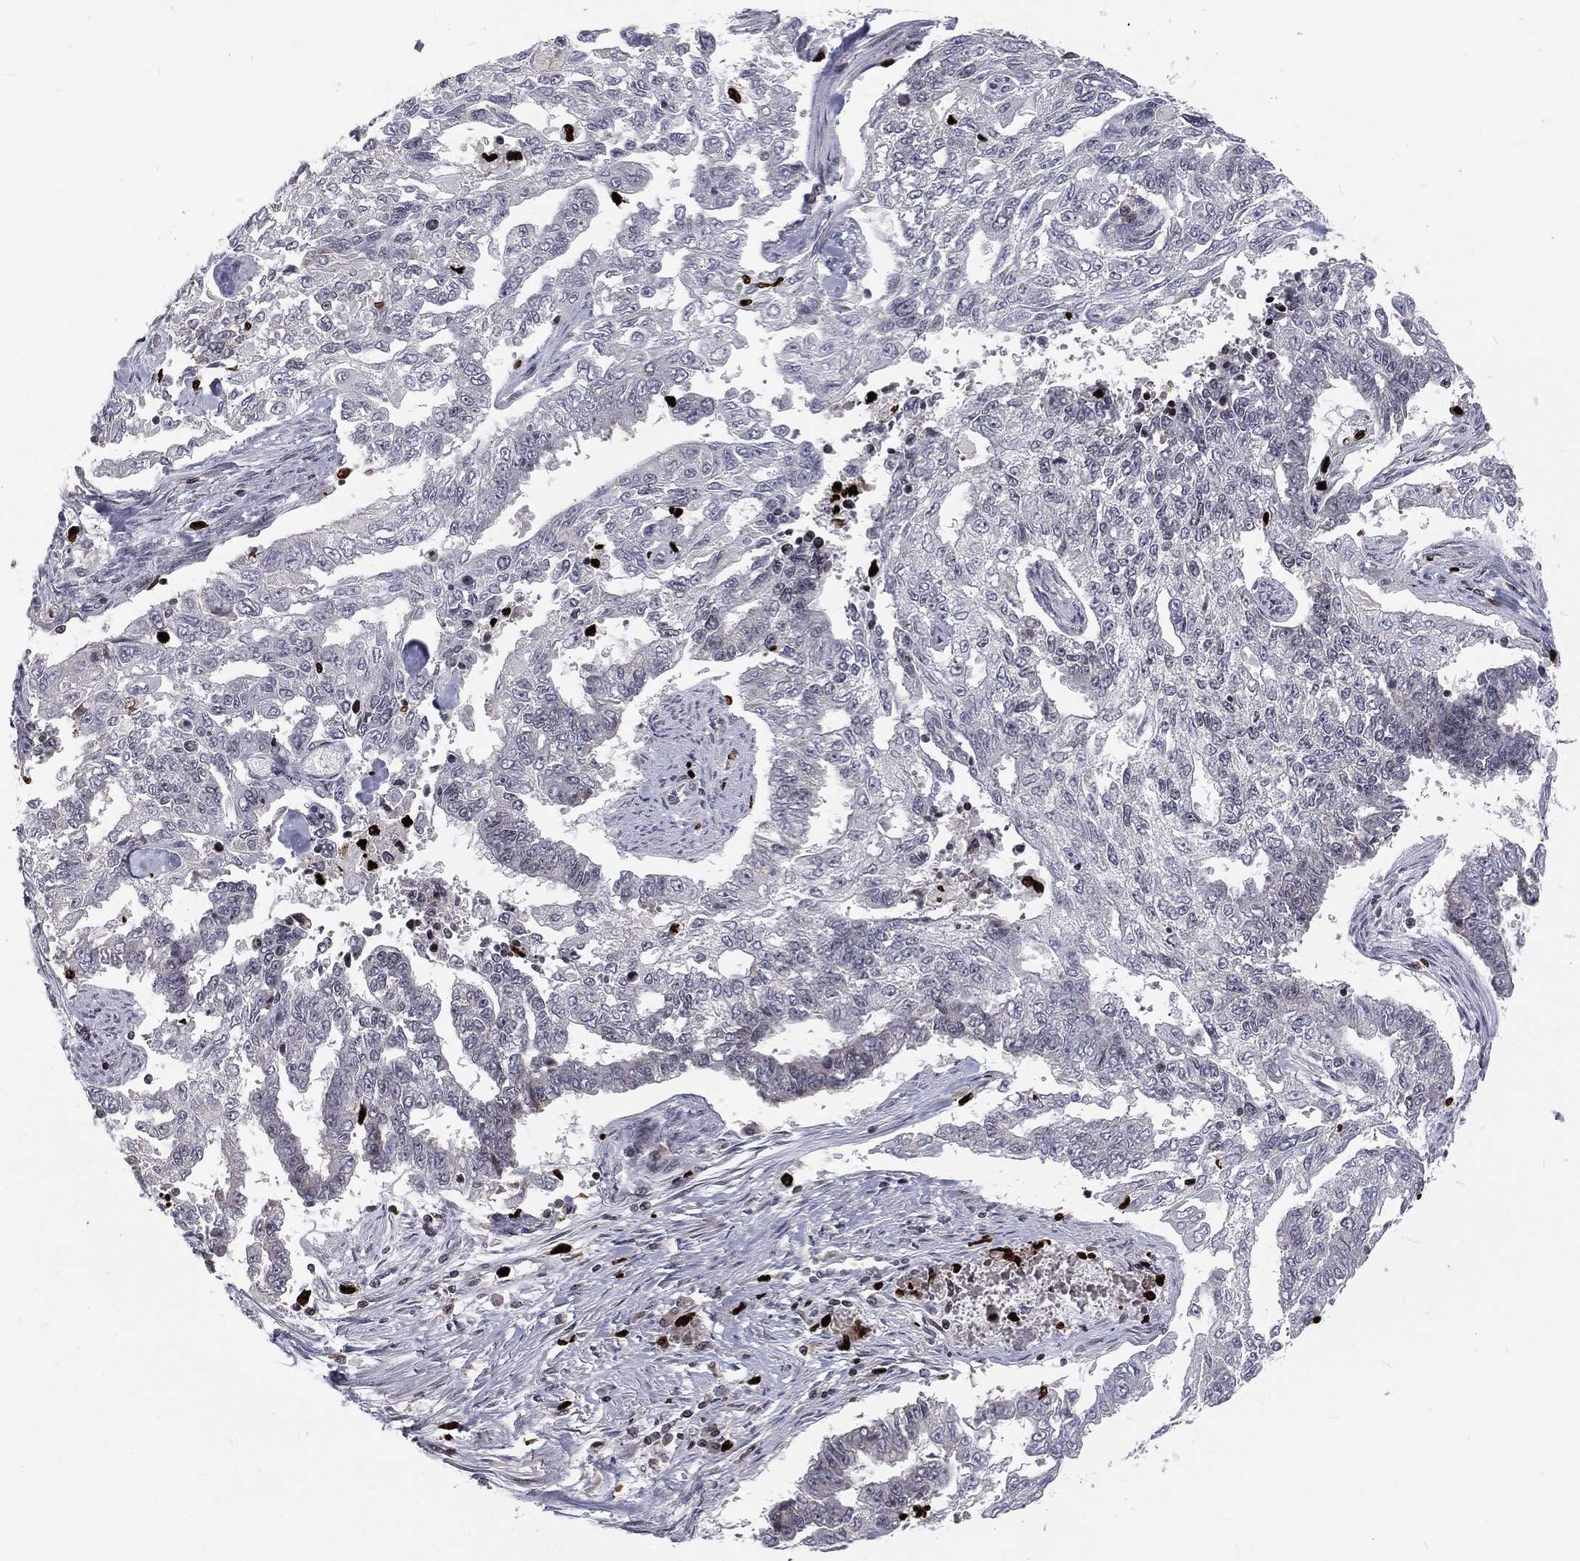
{"staining": {"intensity": "negative", "quantity": "none", "location": "none"}, "tissue": "endometrial cancer", "cell_type": "Tumor cells", "image_type": "cancer", "snomed": [{"axis": "morphology", "description": "Adenocarcinoma, NOS"}, {"axis": "topography", "description": "Uterus"}], "caption": "High magnification brightfield microscopy of endometrial cancer stained with DAB (3,3'-diaminobenzidine) (brown) and counterstained with hematoxylin (blue): tumor cells show no significant positivity.", "gene": "MNDA", "patient": {"sex": "female", "age": 59}}